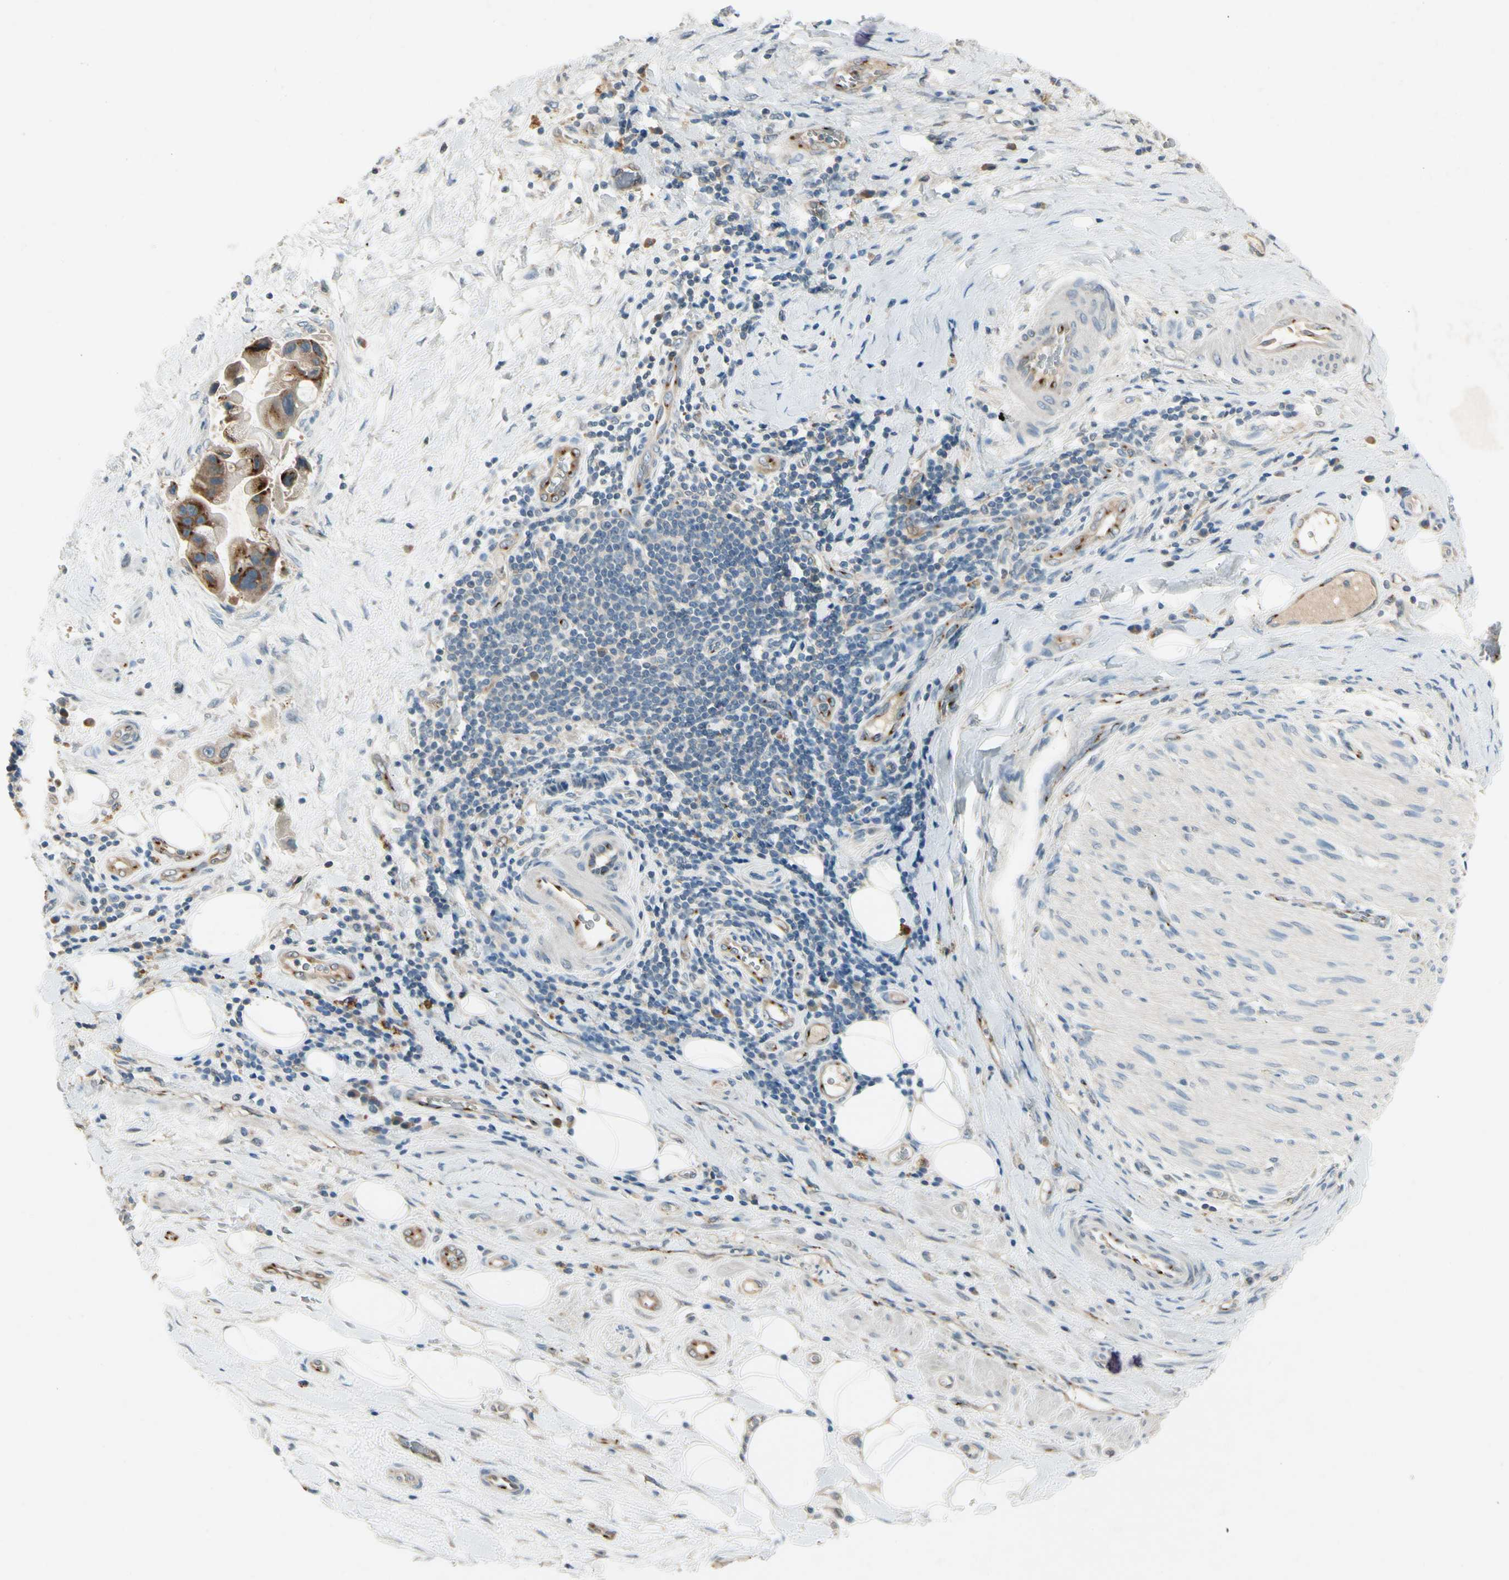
{"staining": {"intensity": "moderate", "quantity": ">75%", "location": "cytoplasmic/membranous"}, "tissue": "liver cancer", "cell_type": "Tumor cells", "image_type": "cancer", "snomed": [{"axis": "morphology", "description": "Normal tissue, NOS"}, {"axis": "morphology", "description": "Cholangiocarcinoma"}, {"axis": "topography", "description": "Liver"}, {"axis": "topography", "description": "Peripheral nerve tissue"}], "caption": "Protein expression analysis of human liver cholangiocarcinoma reveals moderate cytoplasmic/membranous positivity in approximately >75% of tumor cells.", "gene": "MANSC1", "patient": {"sex": "male", "age": 50}}